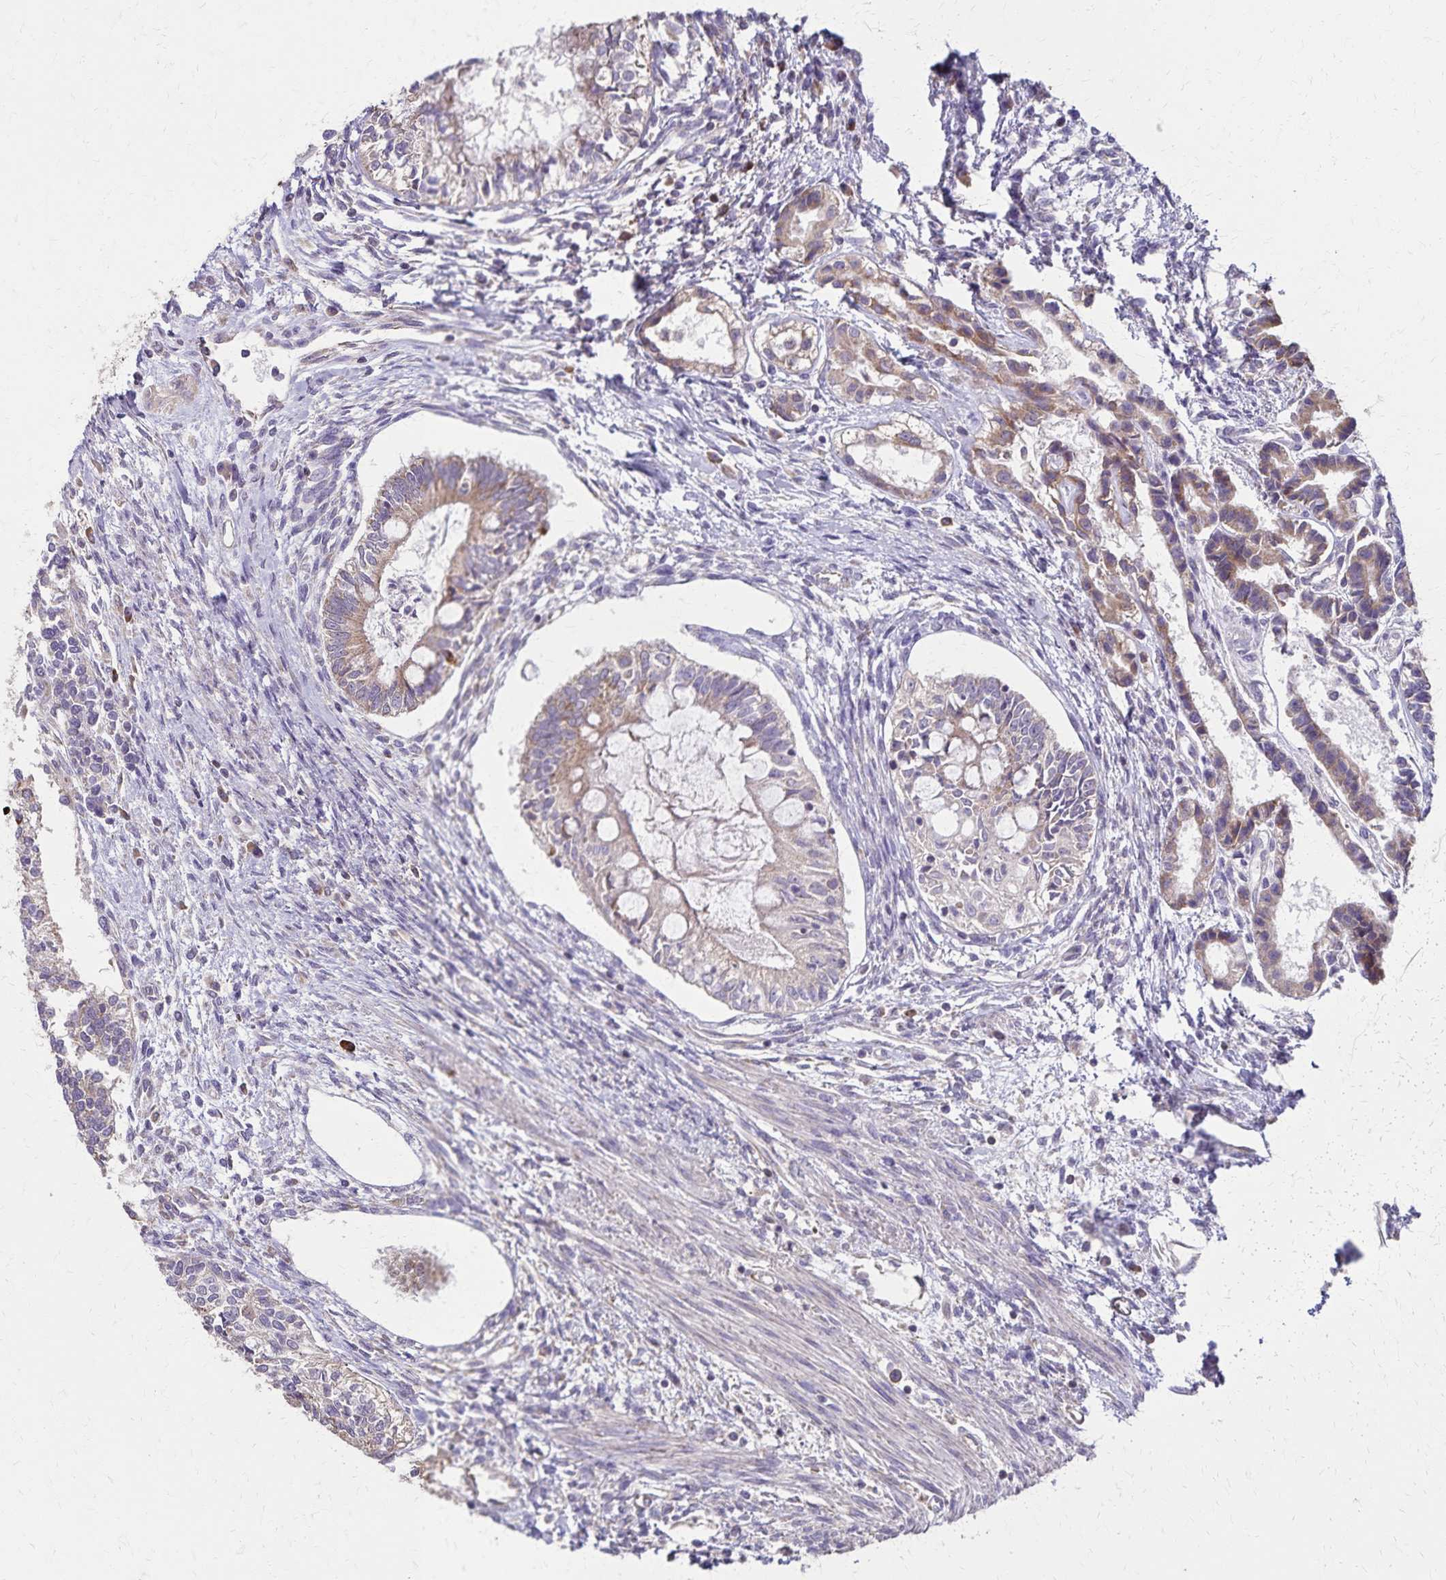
{"staining": {"intensity": "moderate", "quantity": "<25%", "location": "cytoplasmic/membranous"}, "tissue": "testis cancer", "cell_type": "Tumor cells", "image_type": "cancer", "snomed": [{"axis": "morphology", "description": "Carcinoma, Embryonal, NOS"}, {"axis": "topography", "description": "Testis"}], "caption": "Moderate cytoplasmic/membranous expression for a protein is present in about <25% of tumor cells of testis cancer (embryonal carcinoma) using immunohistochemistry.", "gene": "RNF10", "patient": {"sex": "male", "age": 37}}